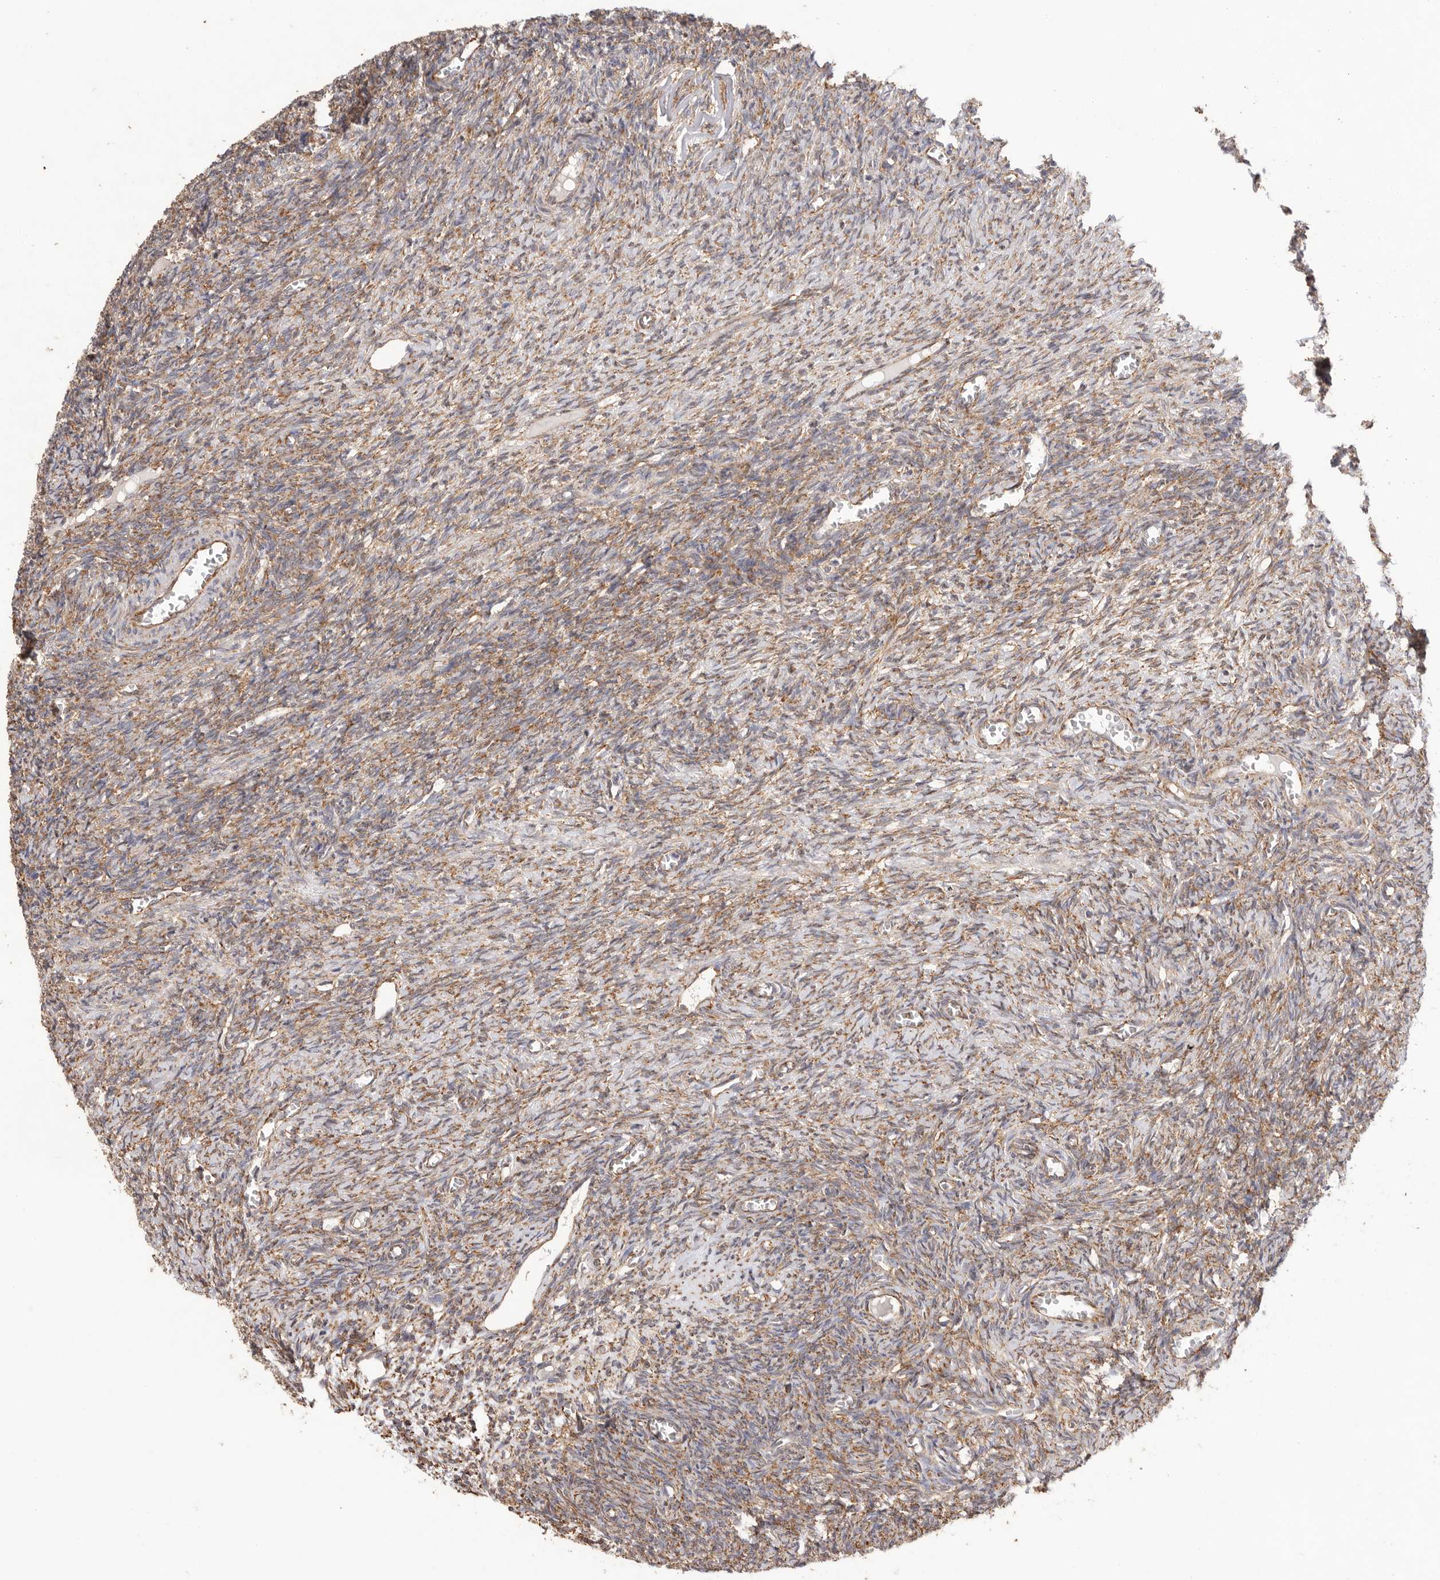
{"staining": {"intensity": "moderate", "quantity": ">75%", "location": "cytoplasmic/membranous"}, "tissue": "ovary", "cell_type": "Ovarian stroma cells", "image_type": "normal", "snomed": [{"axis": "morphology", "description": "Normal tissue, NOS"}, {"axis": "topography", "description": "Ovary"}], "caption": "Protein expression analysis of normal ovary displays moderate cytoplasmic/membranous expression in approximately >75% of ovarian stroma cells.", "gene": "SERBP1", "patient": {"sex": "female", "age": 27}}